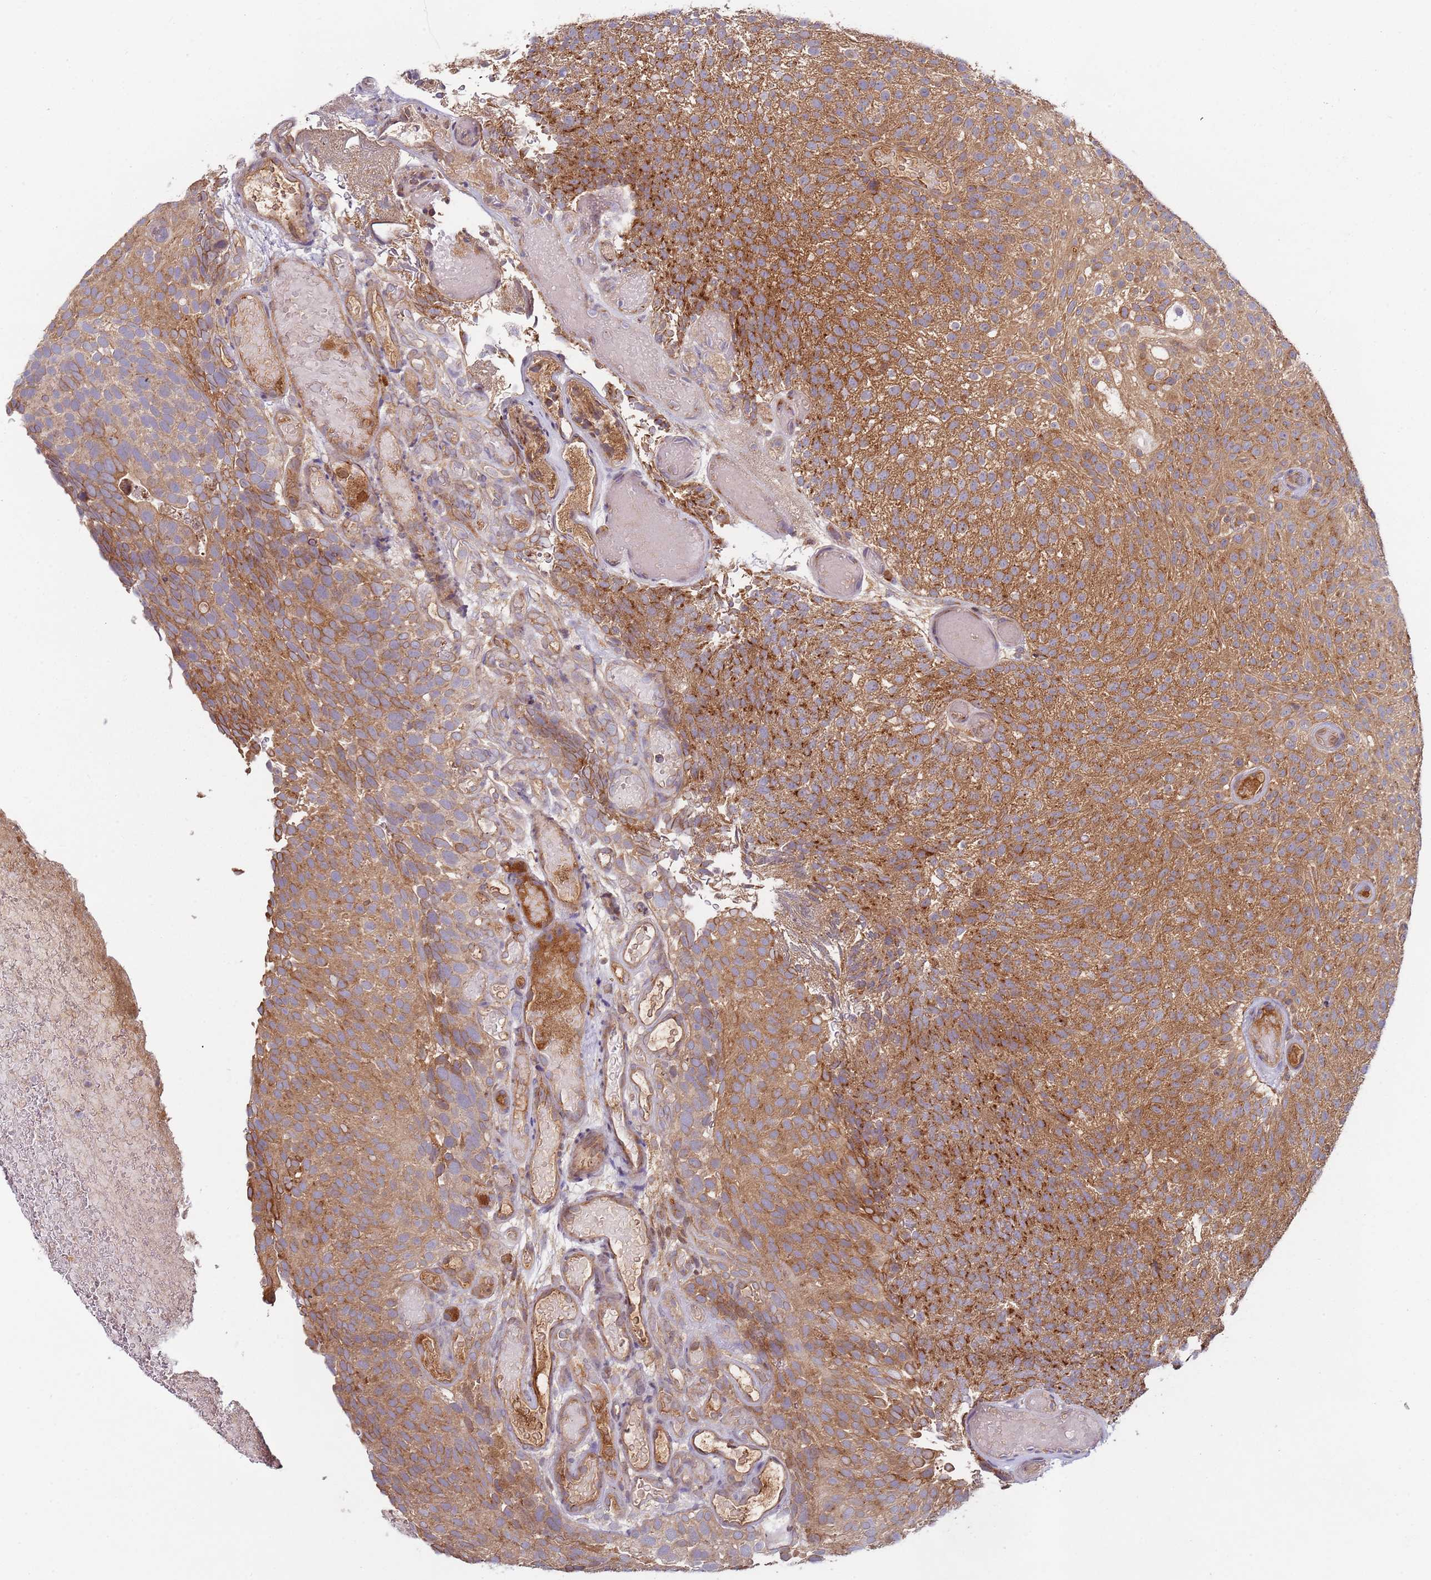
{"staining": {"intensity": "moderate", "quantity": ">75%", "location": "cytoplasmic/membranous"}, "tissue": "urothelial cancer", "cell_type": "Tumor cells", "image_type": "cancer", "snomed": [{"axis": "morphology", "description": "Urothelial carcinoma, Low grade"}, {"axis": "topography", "description": "Urinary bladder"}], "caption": "Moderate cytoplasmic/membranous expression is identified in about >75% of tumor cells in low-grade urothelial carcinoma.", "gene": "OR5A2", "patient": {"sex": "male", "age": 78}}